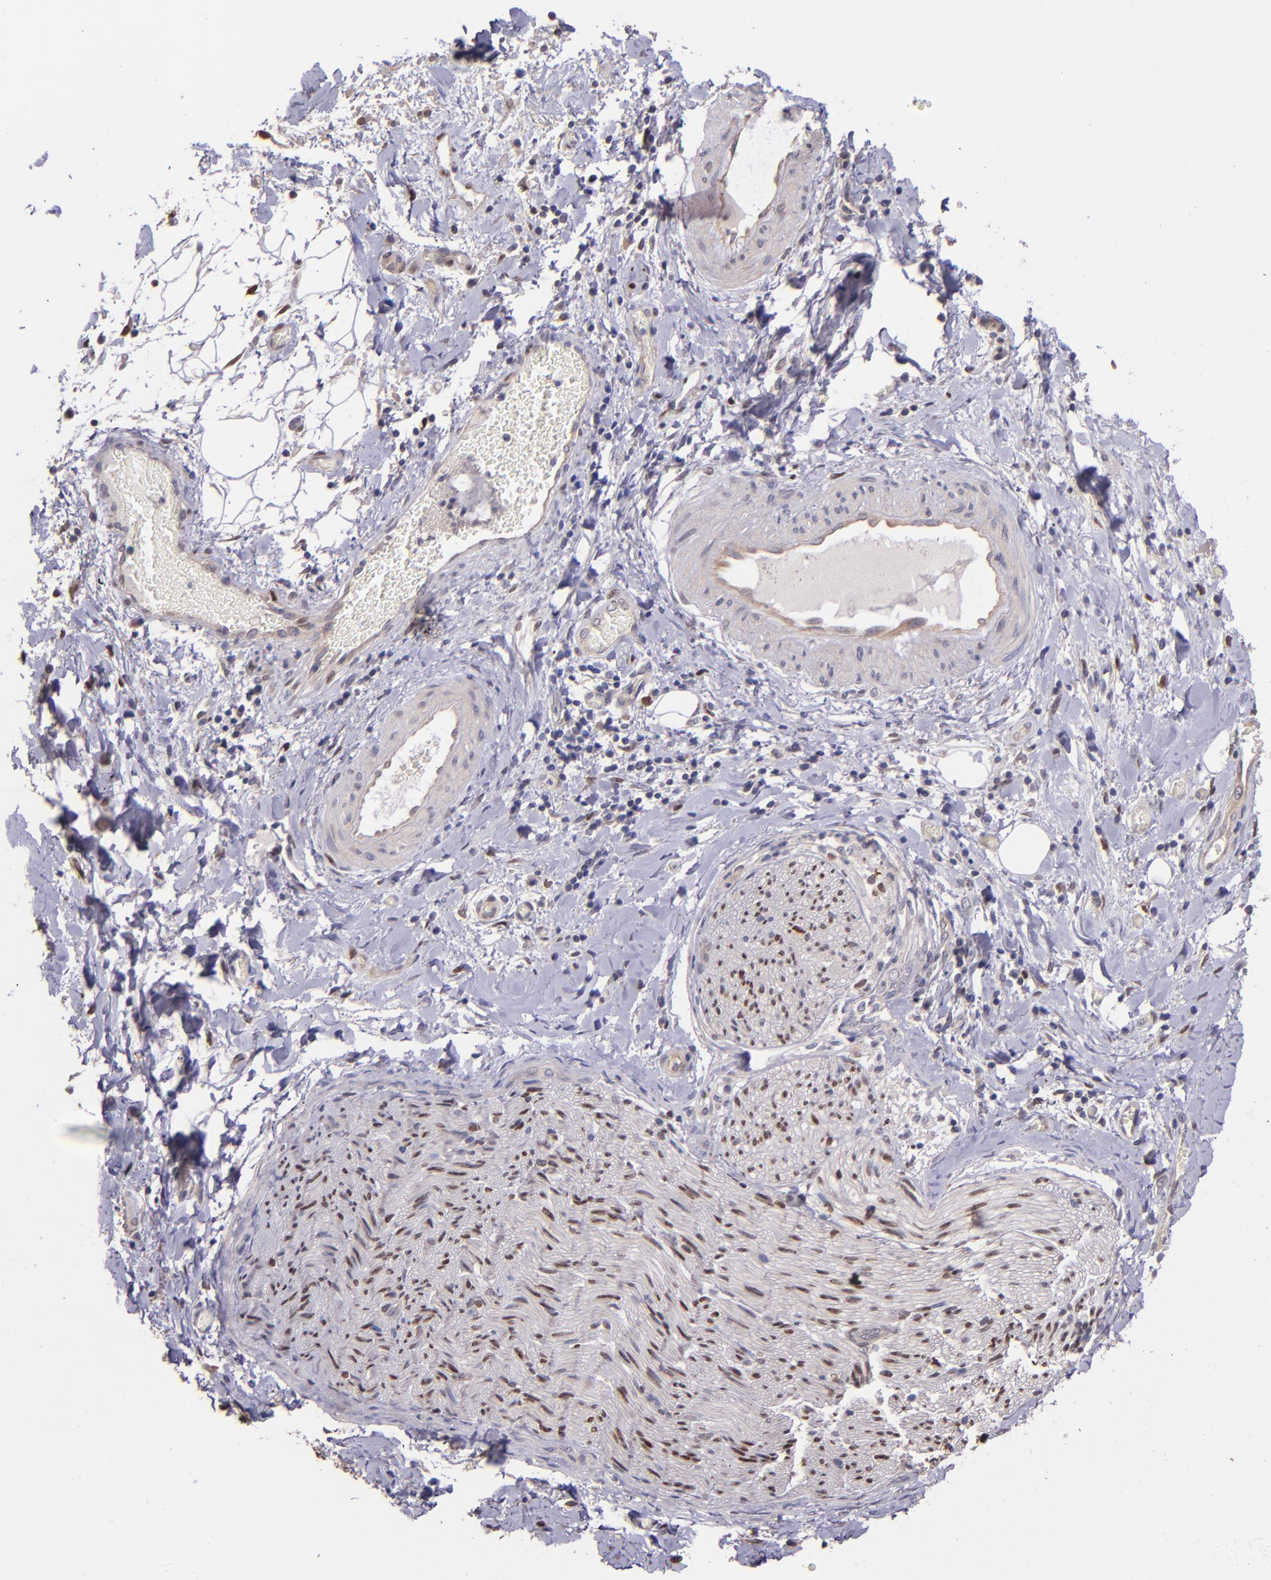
{"staining": {"intensity": "negative", "quantity": "none", "location": "none"}, "tissue": "liver cancer", "cell_type": "Tumor cells", "image_type": "cancer", "snomed": [{"axis": "morphology", "description": "Cholangiocarcinoma"}, {"axis": "topography", "description": "Liver"}], "caption": "Cholangiocarcinoma (liver) was stained to show a protein in brown. There is no significant expression in tumor cells.", "gene": "NUP62CL", "patient": {"sex": "male", "age": 58}}